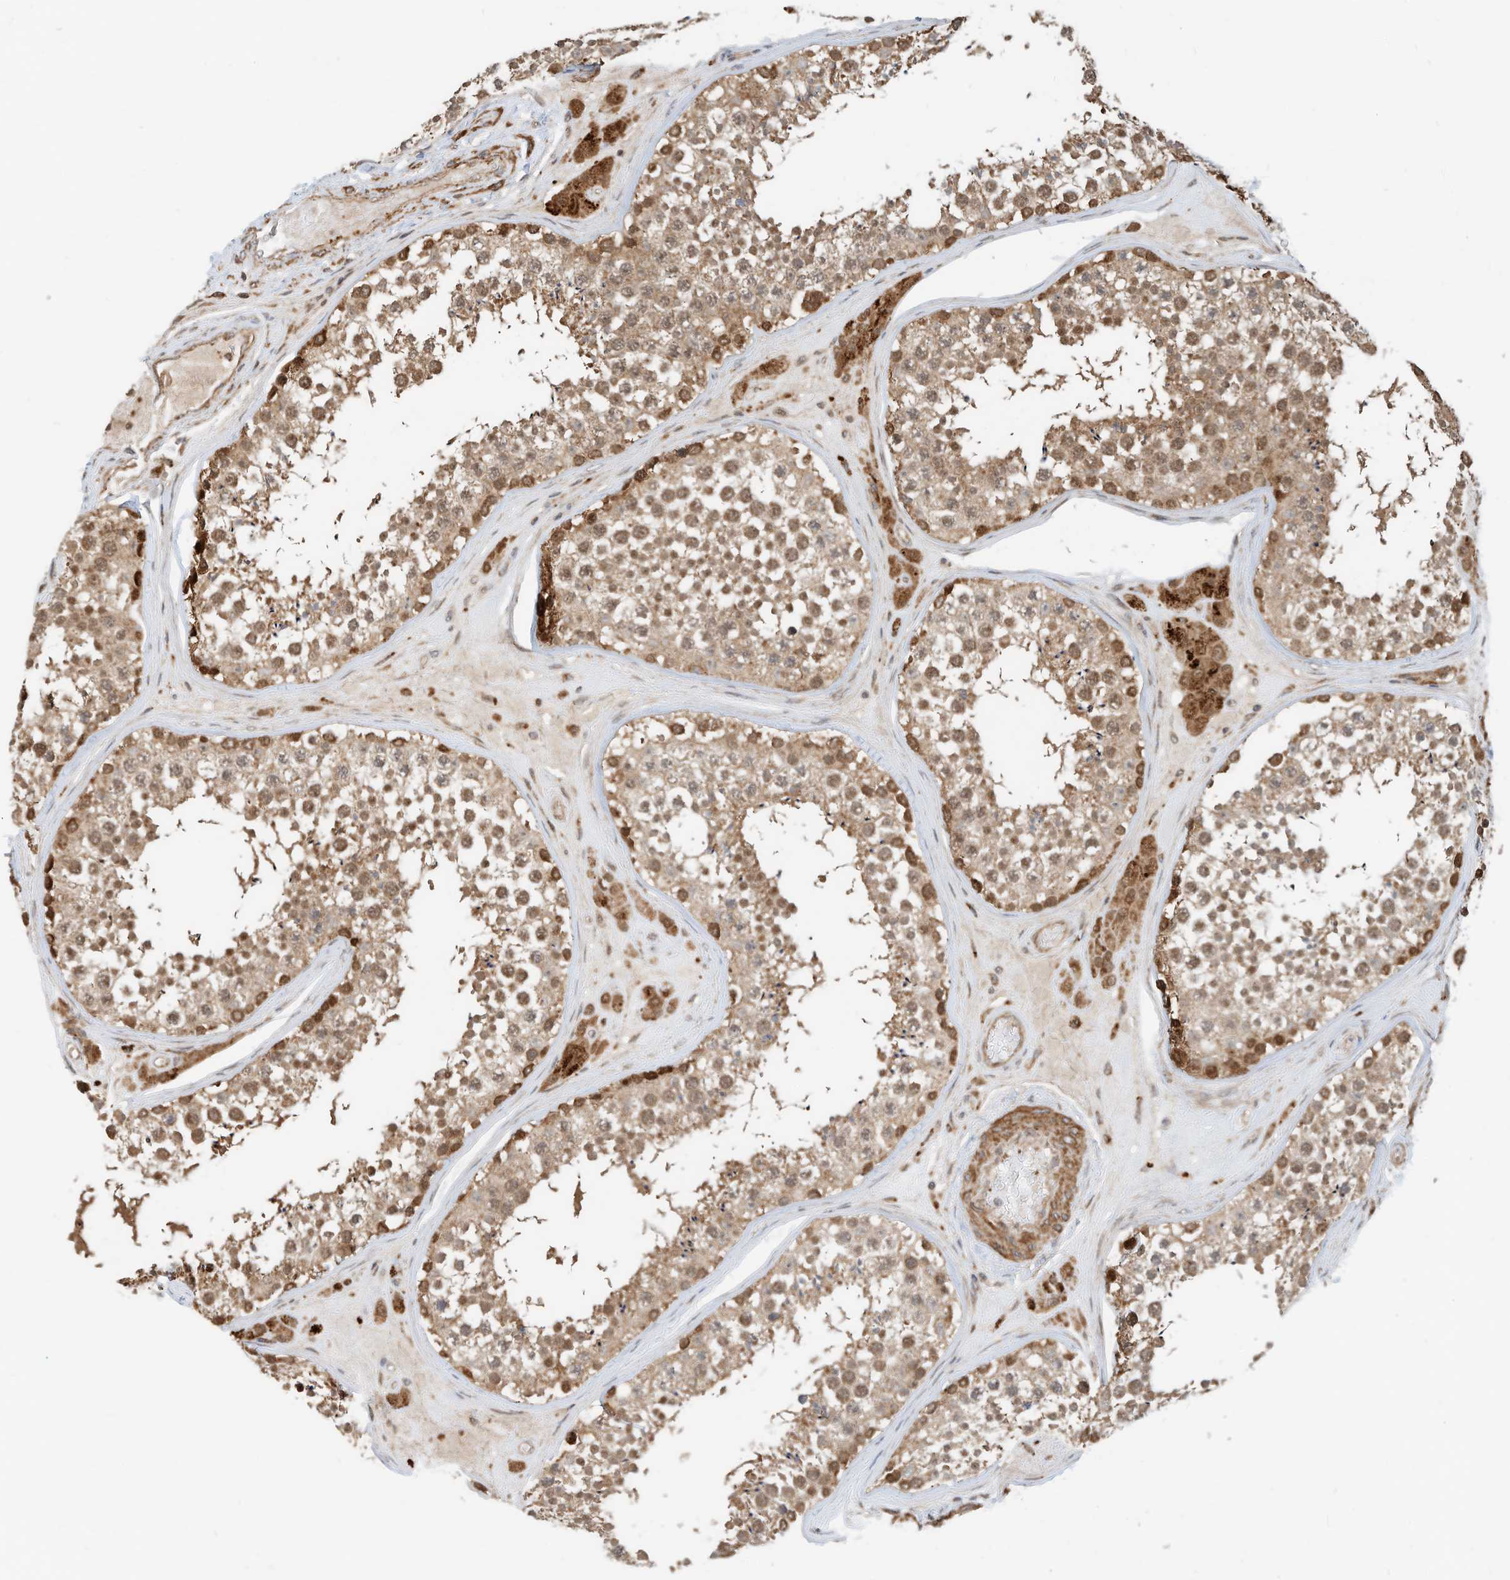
{"staining": {"intensity": "strong", "quantity": ">75%", "location": "cytoplasmic/membranous"}, "tissue": "testis", "cell_type": "Cells in seminiferous ducts", "image_type": "normal", "snomed": [{"axis": "morphology", "description": "Normal tissue, NOS"}, {"axis": "topography", "description": "Testis"}], "caption": "DAB (3,3'-diaminobenzidine) immunohistochemical staining of normal human testis shows strong cytoplasmic/membranous protein expression in approximately >75% of cells in seminiferous ducts.", "gene": "CPAMD8", "patient": {"sex": "male", "age": 46}}